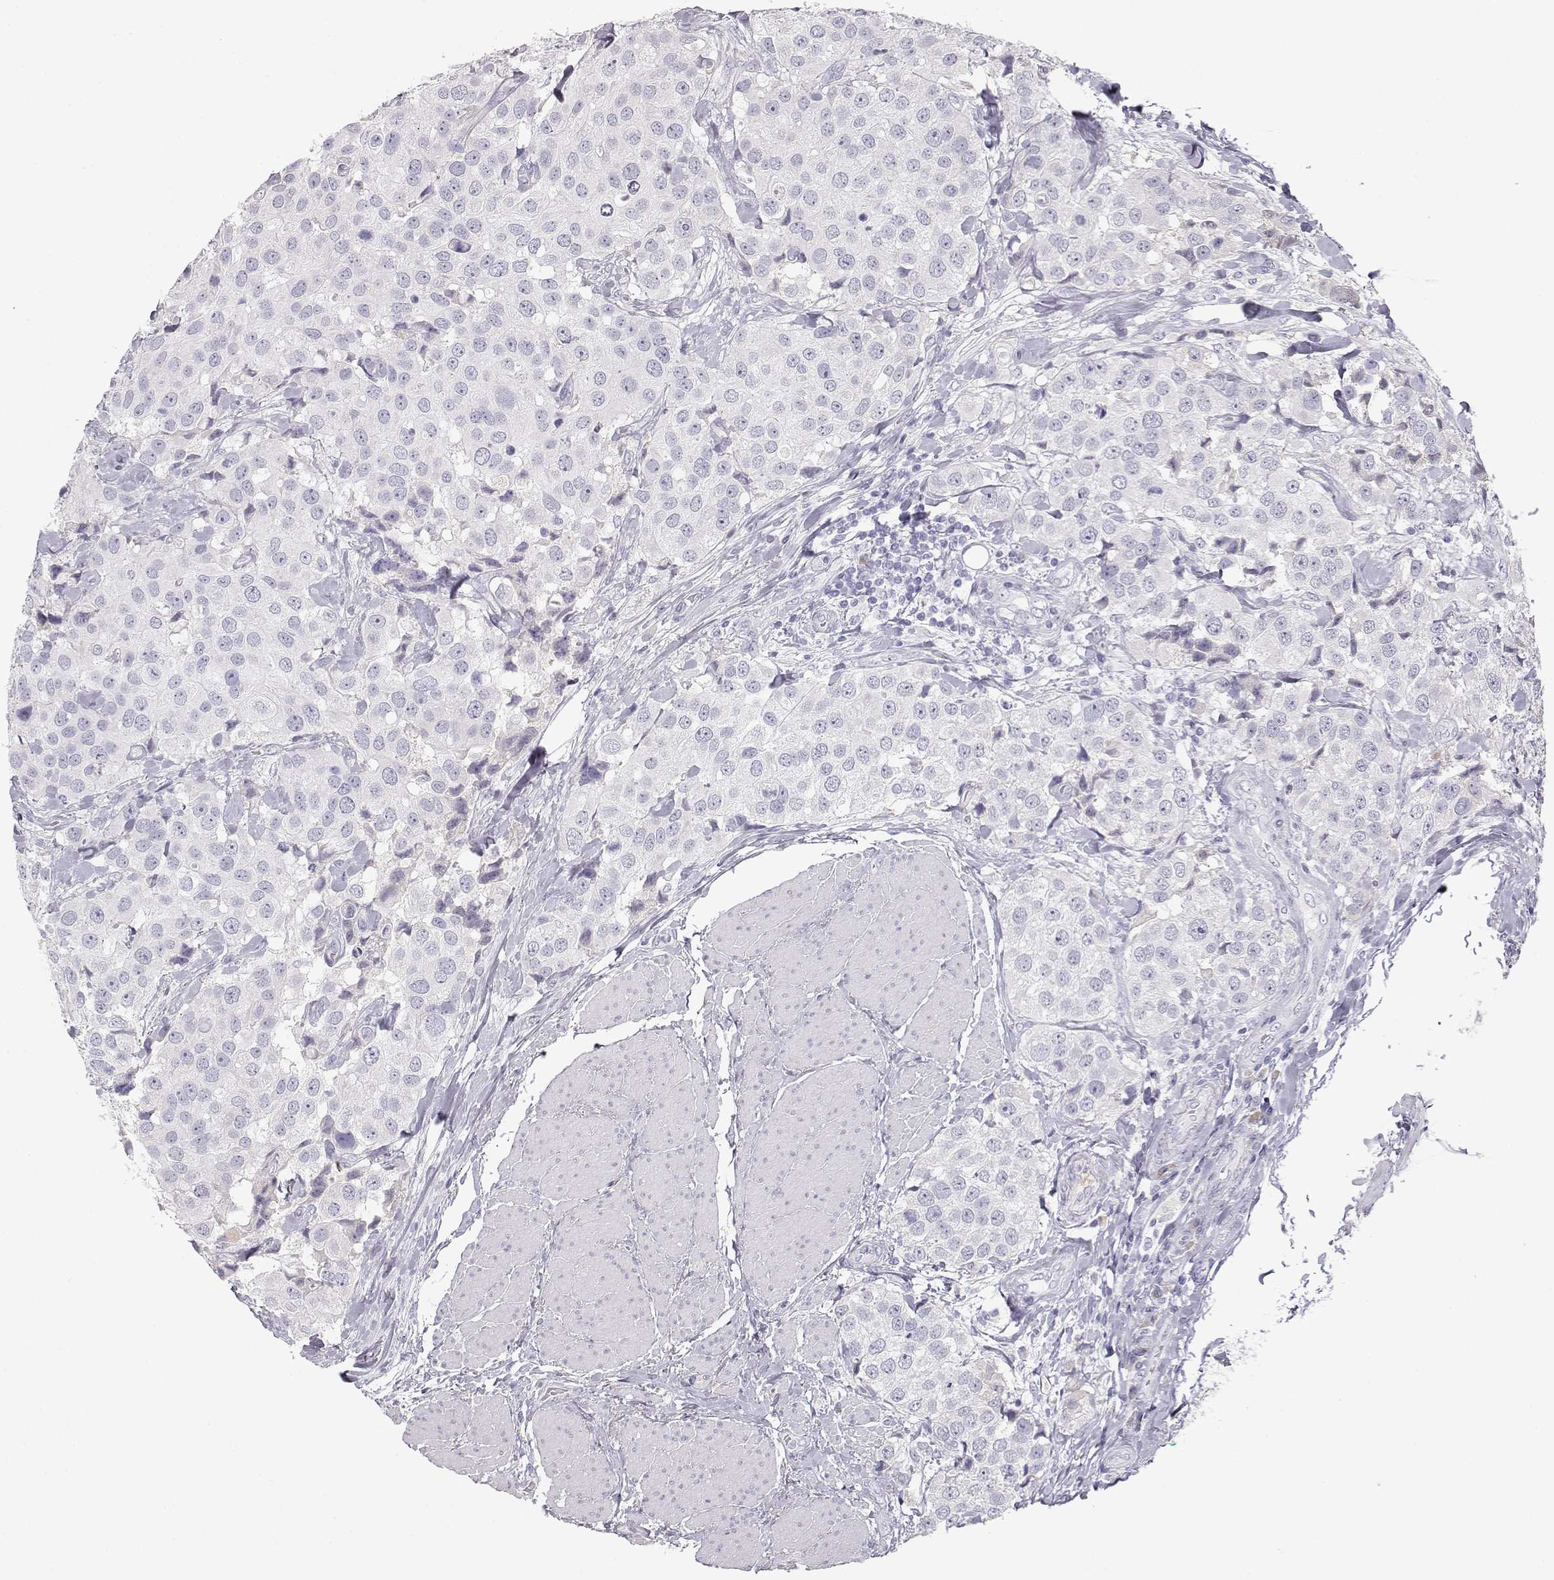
{"staining": {"intensity": "negative", "quantity": "none", "location": "none"}, "tissue": "urothelial cancer", "cell_type": "Tumor cells", "image_type": "cancer", "snomed": [{"axis": "morphology", "description": "Urothelial carcinoma, High grade"}, {"axis": "topography", "description": "Urinary bladder"}], "caption": "Human urothelial cancer stained for a protein using immunohistochemistry (IHC) exhibits no positivity in tumor cells.", "gene": "SLCO6A1", "patient": {"sex": "female", "age": 64}}